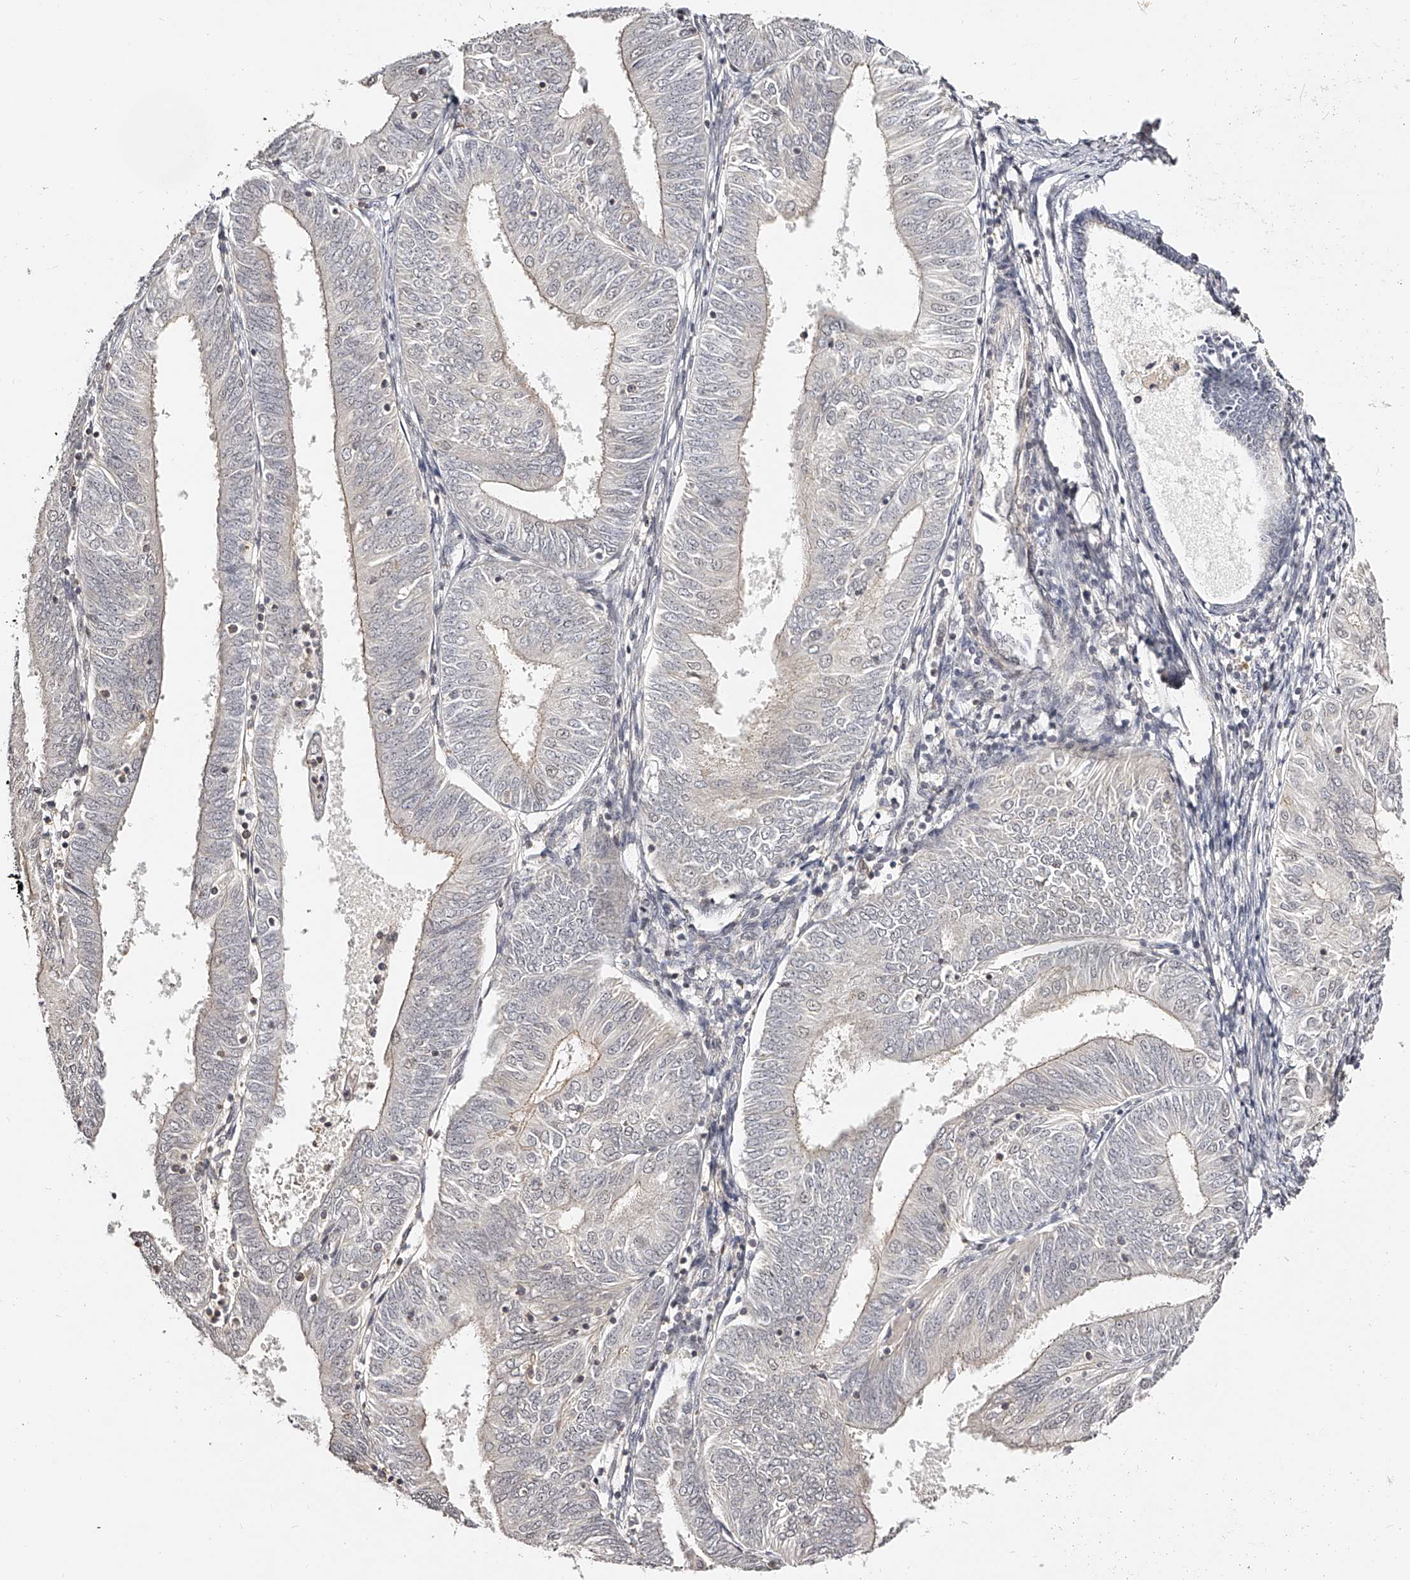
{"staining": {"intensity": "weak", "quantity": "<25%", "location": "cytoplasmic/membranous"}, "tissue": "endometrial cancer", "cell_type": "Tumor cells", "image_type": "cancer", "snomed": [{"axis": "morphology", "description": "Adenocarcinoma, NOS"}, {"axis": "topography", "description": "Endometrium"}], "caption": "Immunohistochemistry (IHC) photomicrograph of human endometrial adenocarcinoma stained for a protein (brown), which demonstrates no positivity in tumor cells.", "gene": "ZNF789", "patient": {"sex": "female", "age": 58}}